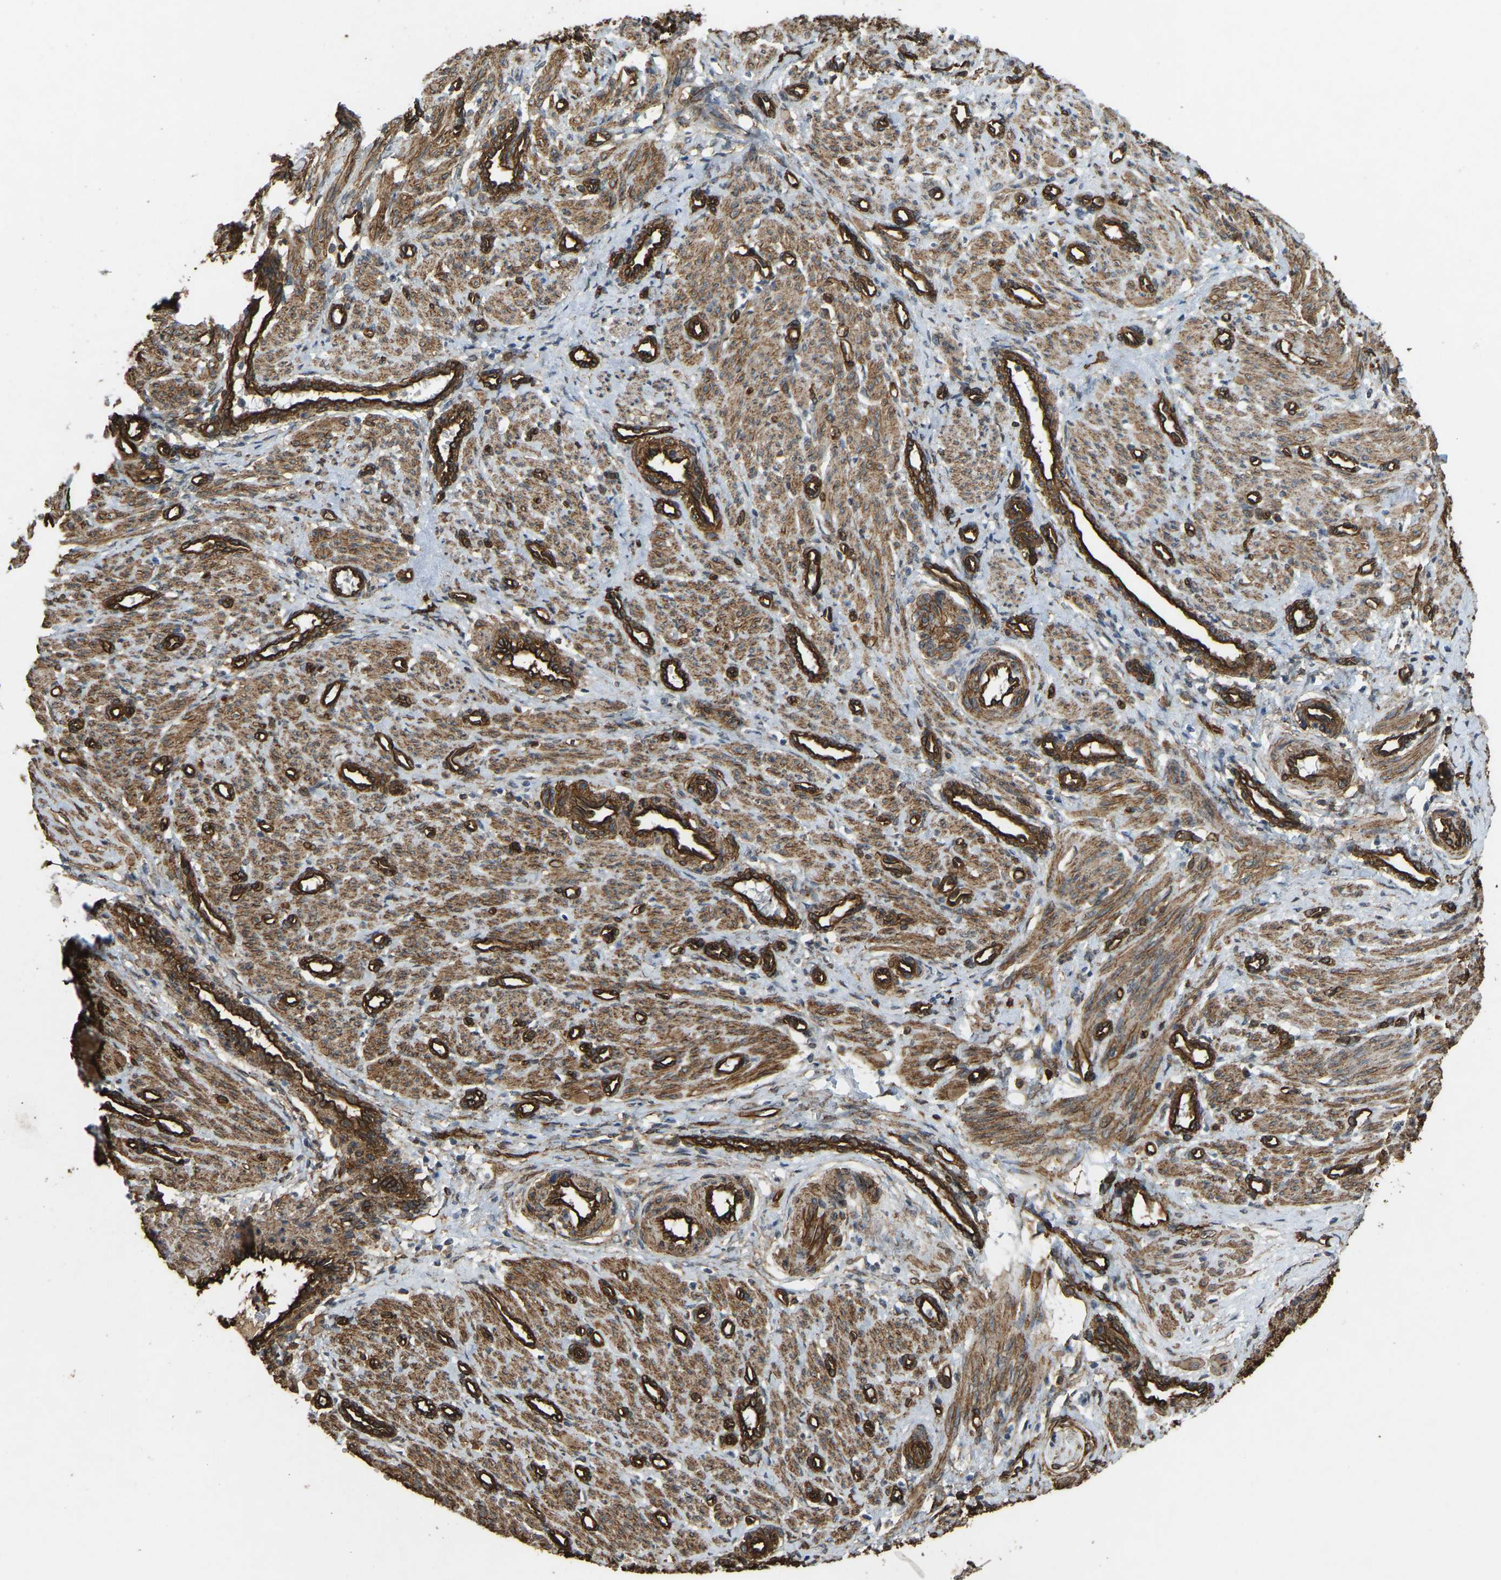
{"staining": {"intensity": "moderate", "quantity": ">75%", "location": "cytoplasmic/membranous"}, "tissue": "smooth muscle", "cell_type": "Smooth muscle cells", "image_type": "normal", "snomed": [{"axis": "morphology", "description": "Normal tissue, NOS"}, {"axis": "topography", "description": "Endometrium"}], "caption": "Smooth muscle was stained to show a protein in brown. There is medium levels of moderate cytoplasmic/membranous expression in approximately >75% of smooth muscle cells. The protein is stained brown, and the nuclei are stained in blue (DAB (3,3'-diaminobenzidine) IHC with brightfield microscopy, high magnification).", "gene": "NMB", "patient": {"sex": "female", "age": 33}}